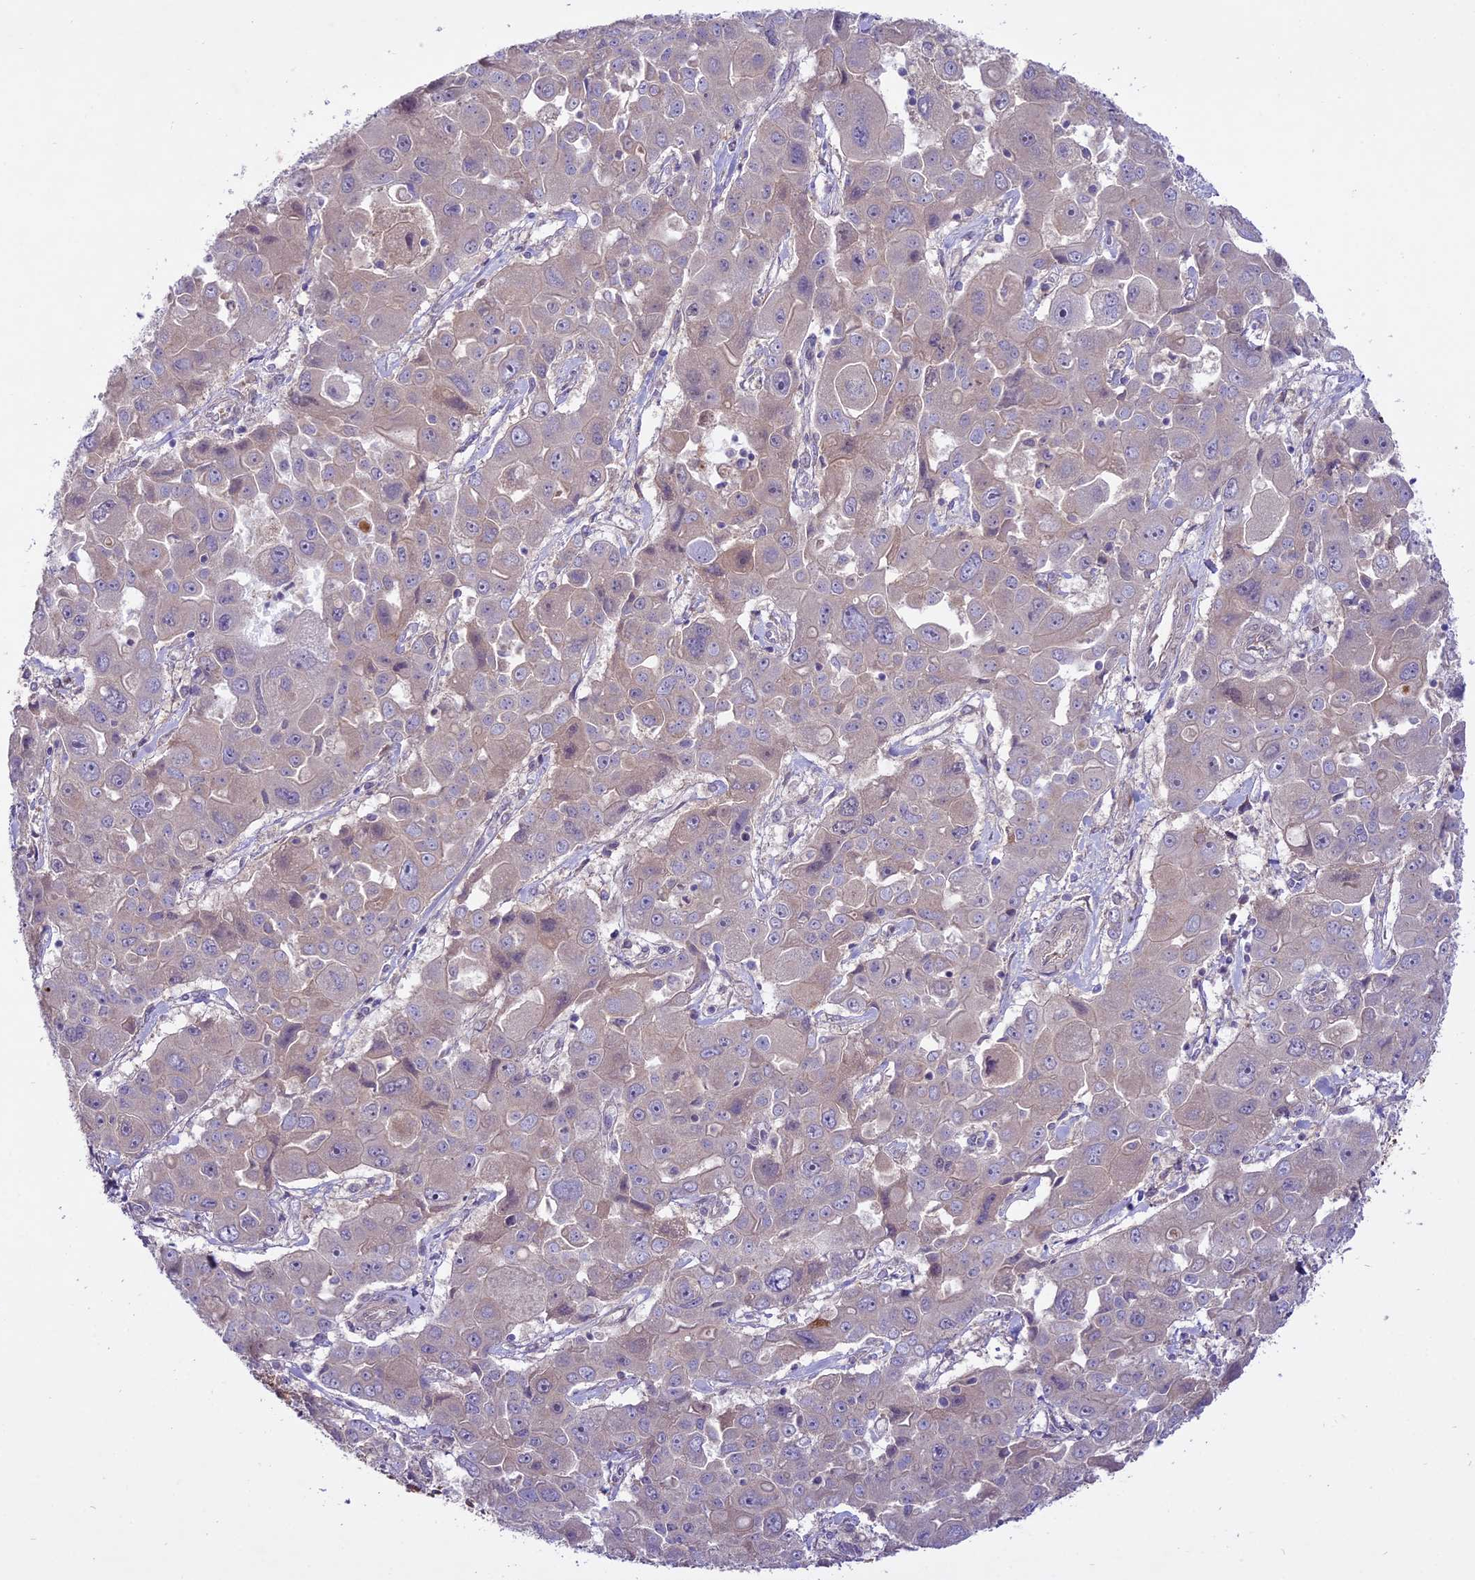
{"staining": {"intensity": "negative", "quantity": "none", "location": "none"}, "tissue": "liver cancer", "cell_type": "Tumor cells", "image_type": "cancer", "snomed": [{"axis": "morphology", "description": "Cholangiocarcinoma"}, {"axis": "topography", "description": "Liver"}], "caption": "High power microscopy micrograph of an immunohistochemistry (IHC) histopathology image of cholangiocarcinoma (liver), revealing no significant expression in tumor cells. (DAB (3,3'-diaminobenzidine) immunohistochemistry, high magnification).", "gene": "SPRED1", "patient": {"sex": "male", "age": 67}}